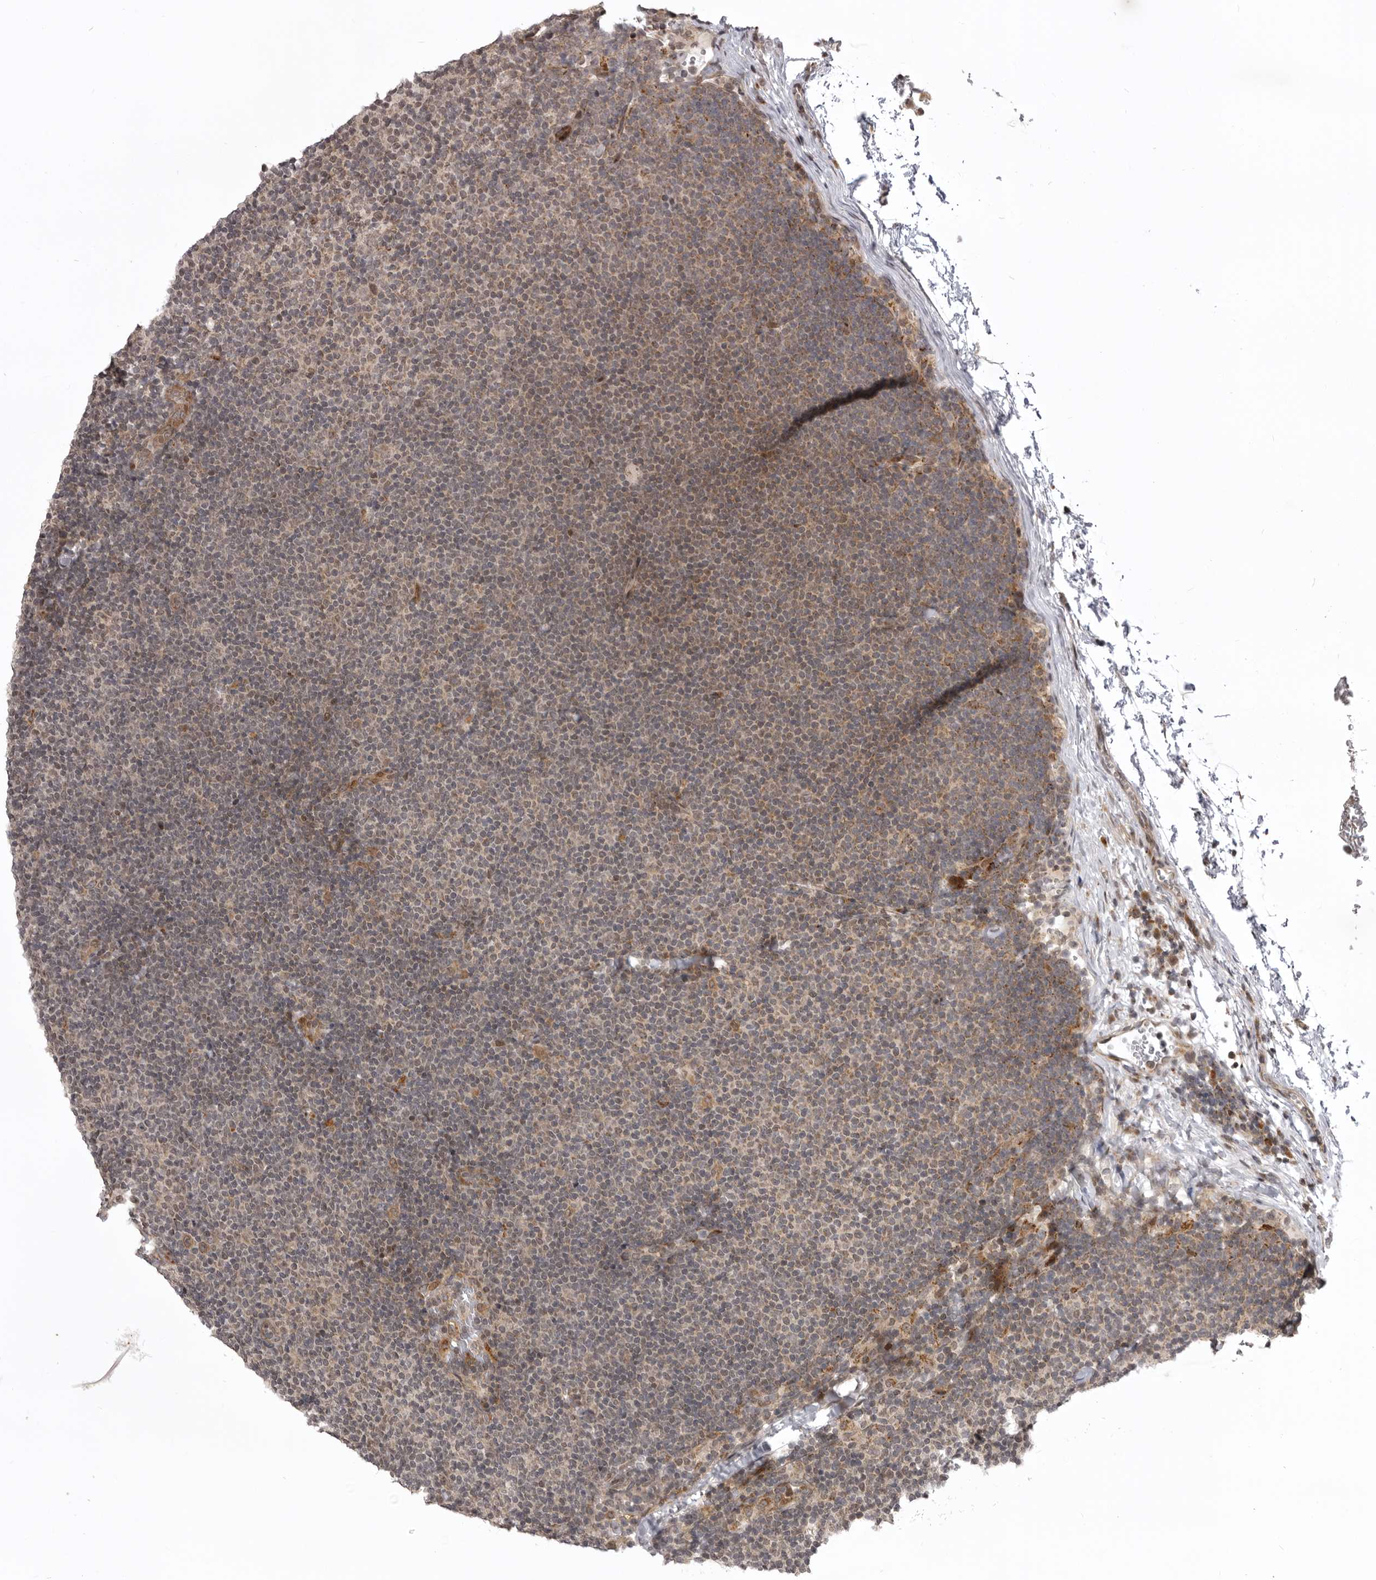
{"staining": {"intensity": "weak", "quantity": "25%-75%", "location": "cytoplasmic/membranous"}, "tissue": "lymphoma", "cell_type": "Tumor cells", "image_type": "cancer", "snomed": [{"axis": "morphology", "description": "Malignant lymphoma, non-Hodgkin's type, Low grade"}, {"axis": "topography", "description": "Lymph node"}], "caption": "Low-grade malignant lymphoma, non-Hodgkin's type was stained to show a protein in brown. There is low levels of weak cytoplasmic/membranous positivity in about 25%-75% of tumor cells. The staining was performed using DAB (3,3'-diaminobenzidine), with brown indicating positive protein expression. Nuclei are stained blue with hematoxylin.", "gene": "C1orf109", "patient": {"sex": "female", "age": 53}}